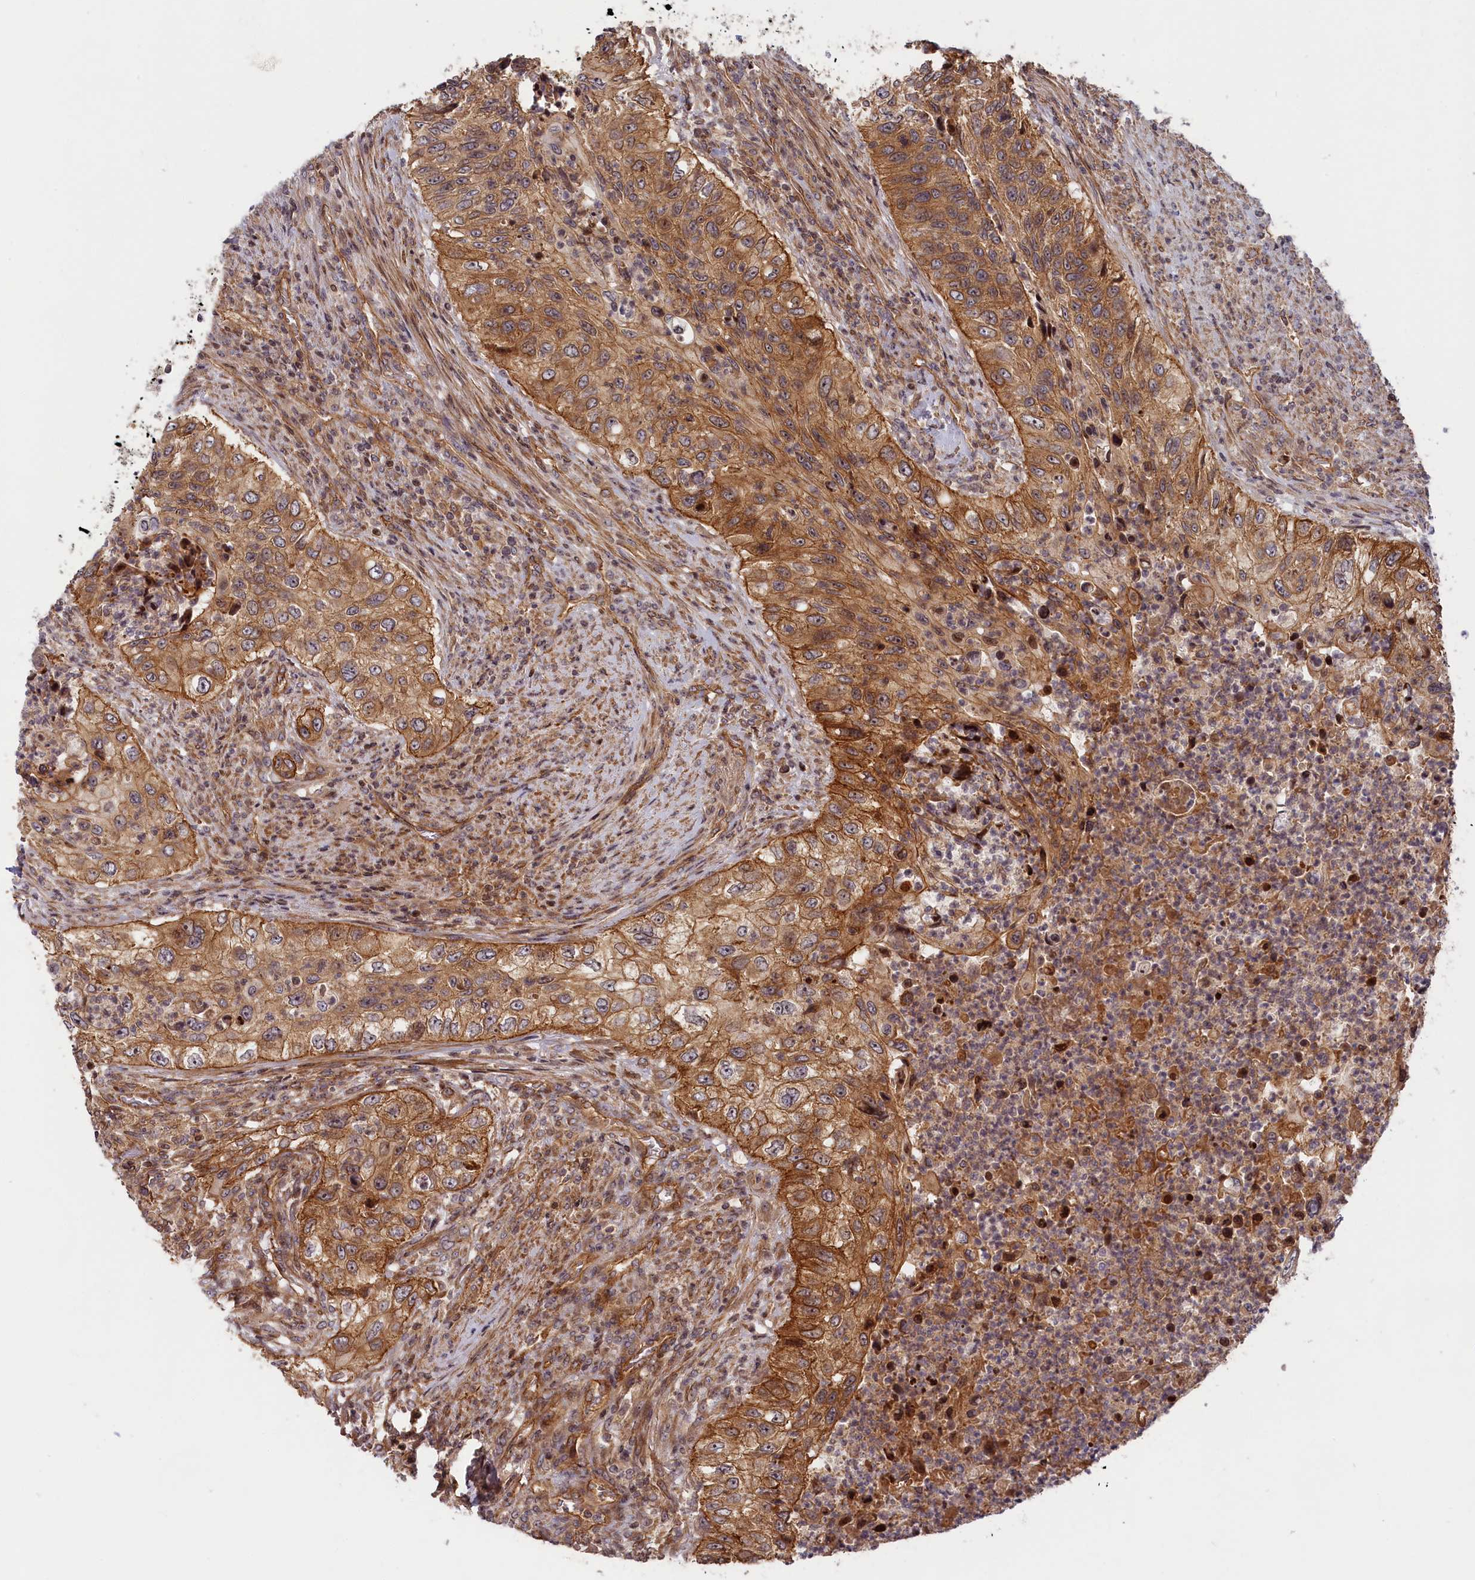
{"staining": {"intensity": "moderate", "quantity": ">75%", "location": "cytoplasmic/membranous"}, "tissue": "urothelial cancer", "cell_type": "Tumor cells", "image_type": "cancer", "snomed": [{"axis": "morphology", "description": "Urothelial carcinoma, High grade"}, {"axis": "topography", "description": "Urinary bladder"}], "caption": "Urothelial carcinoma (high-grade) stained with immunohistochemistry (IHC) reveals moderate cytoplasmic/membranous positivity in about >75% of tumor cells. The staining was performed using DAB, with brown indicating positive protein expression. Nuclei are stained blue with hematoxylin.", "gene": "CEP44", "patient": {"sex": "female", "age": 60}}